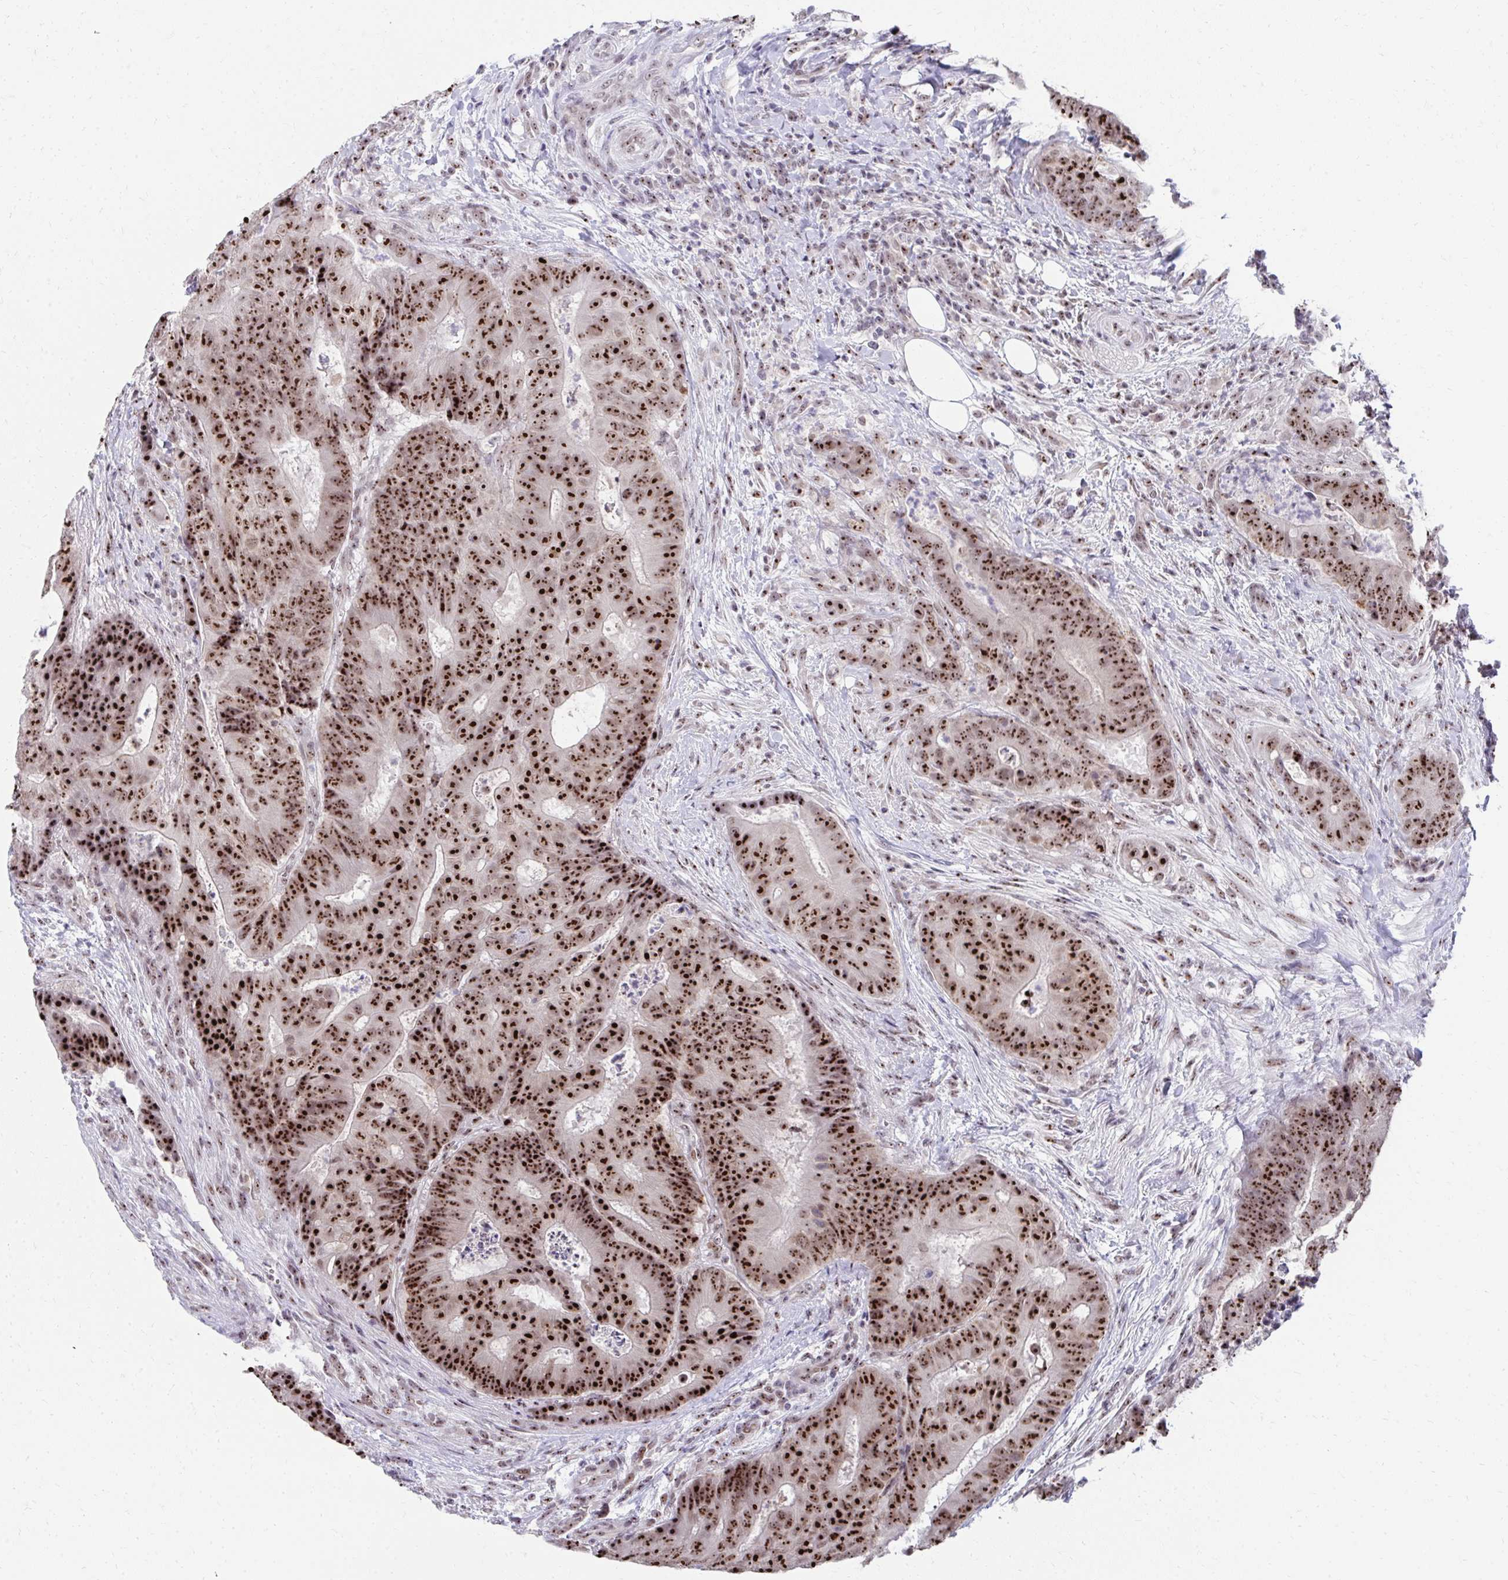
{"staining": {"intensity": "strong", "quantity": ">75%", "location": "nuclear"}, "tissue": "colorectal cancer", "cell_type": "Tumor cells", "image_type": "cancer", "snomed": [{"axis": "morphology", "description": "Adenocarcinoma, NOS"}, {"axis": "topography", "description": "Colon"}], "caption": "DAB immunohistochemical staining of human colorectal cancer exhibits strong nuclear protein positivity in about >75% of tumor cells.", "gene": "HIRA", "patient": {"sex": "female", "age": 48}}